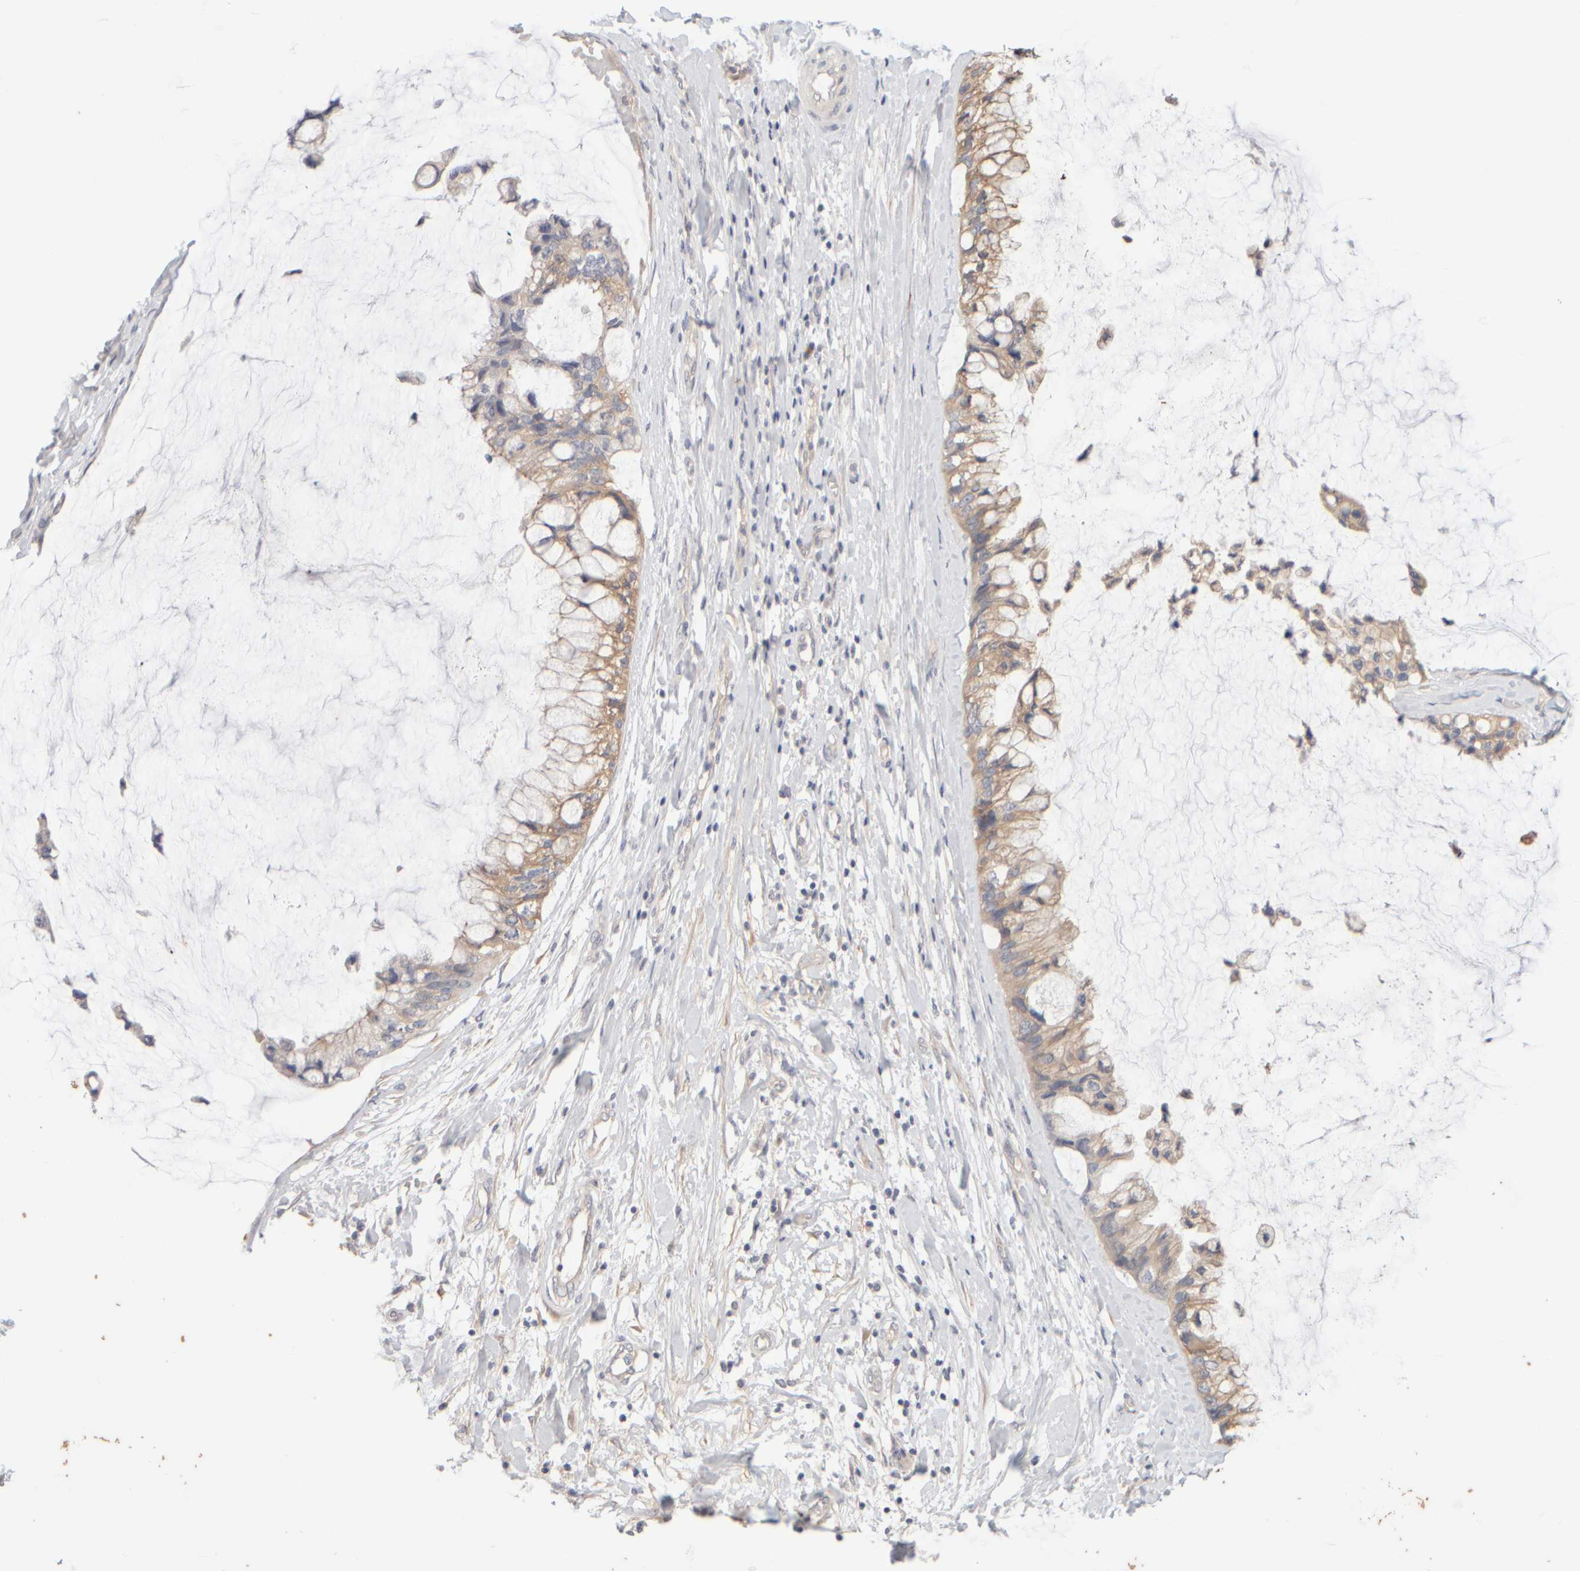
{"staining": {"intensity": "weak", "quantity": ">75%", "location": "cytoplasmic/membranous"}, "tissue": "ovarian cancer", "cell_type": "Tumor cells", "image_type": "cancer", "snomed": [{"axis": "morphology", "description": "Cystadenocarcinoma, mucinous, NOS"}, {"axis": "topography", "description": "Ovary"}], "caption": "Ovarian cancer (mucinous cystadenocarcinoma) stained for a protein demonstrates weak cytoplasmic/membranous positivity in tumor cells.", "gene": "GOPC", "patient": {"sex": "female", "age": 39}}